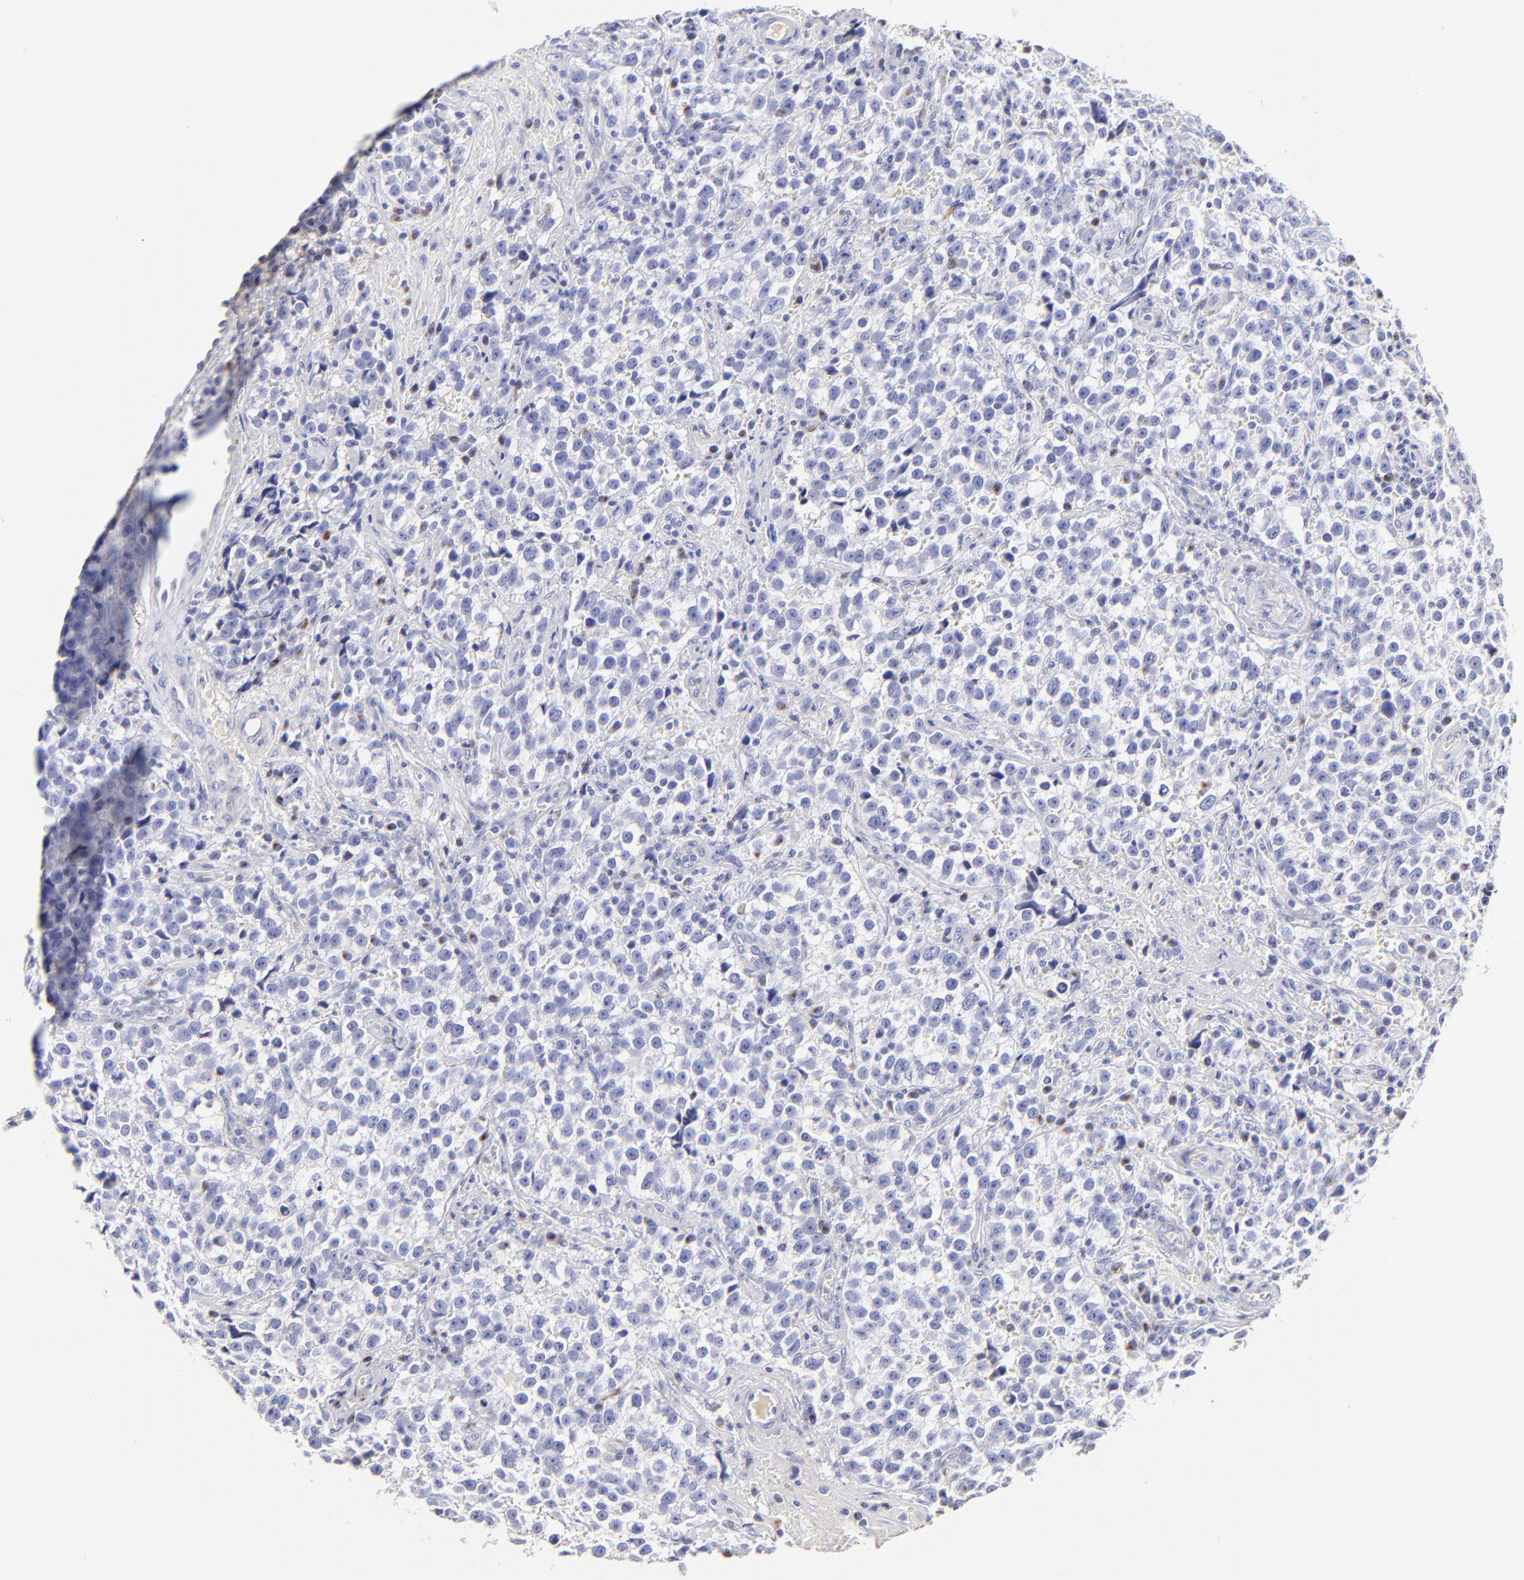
{"staining": {"intensity": "moderate", "quantity": "<25%", "location": "cytoplasmic/membranous,nuclear"}, "tissue": "testis cancer", "cell_type": "Tumor cells", "image_type": "cancer", "snomed": [{"axis": "morphology", "description": "Seminoma, NOS"}, {"axis": "topography", "description": "Testis"}], "caption": "Tumor cells show low levels of moderate cytoplasmic/membranous and nuclear positivity in about <25% of cells in seminoma (testis).", "gene": "ASB9", "patient": {"sex": "male", "age": 38}}